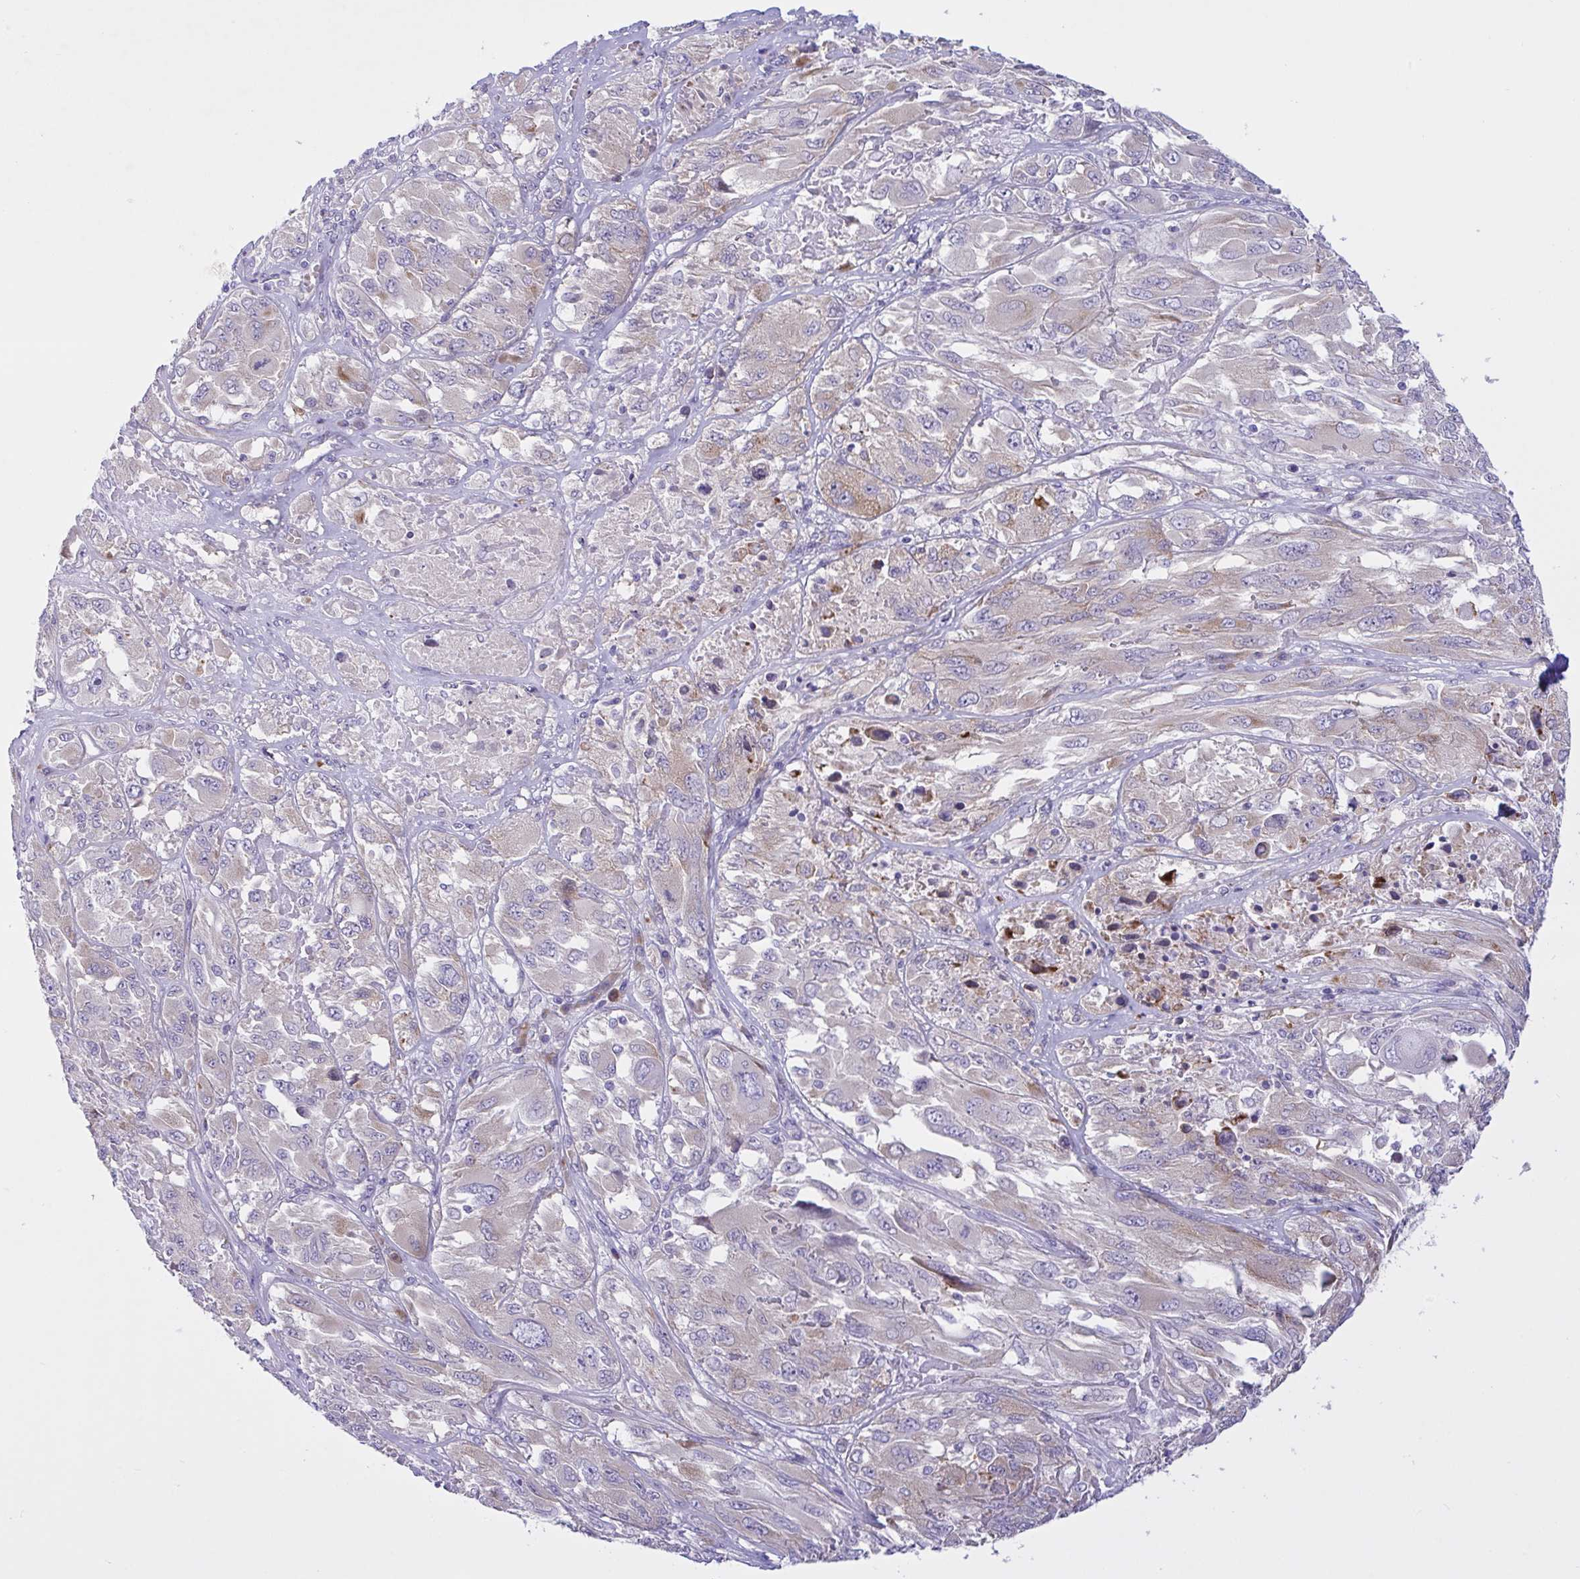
{"staining": {"intensity": "weak", "quantity": "<25%", "location": "cytoplasmic/membranous"}, "tissue": "melanoma", "cell_type": "Tumor cells", "image_type": "cancer", "snomed": [{"axis": "morphology", "description": "Malignant melanoma, NOS"}, {"axis": "topography", "description": "Skin"}], "caption": "Tumor cells show no significant staining in melanoma. Brightfield microscopy of IHC stained with DAB (brown) and hematoxylin (blue), captured at high magnification.", "gene": "FAM86B1", "patient": {"sex": "female", "age": 91}}